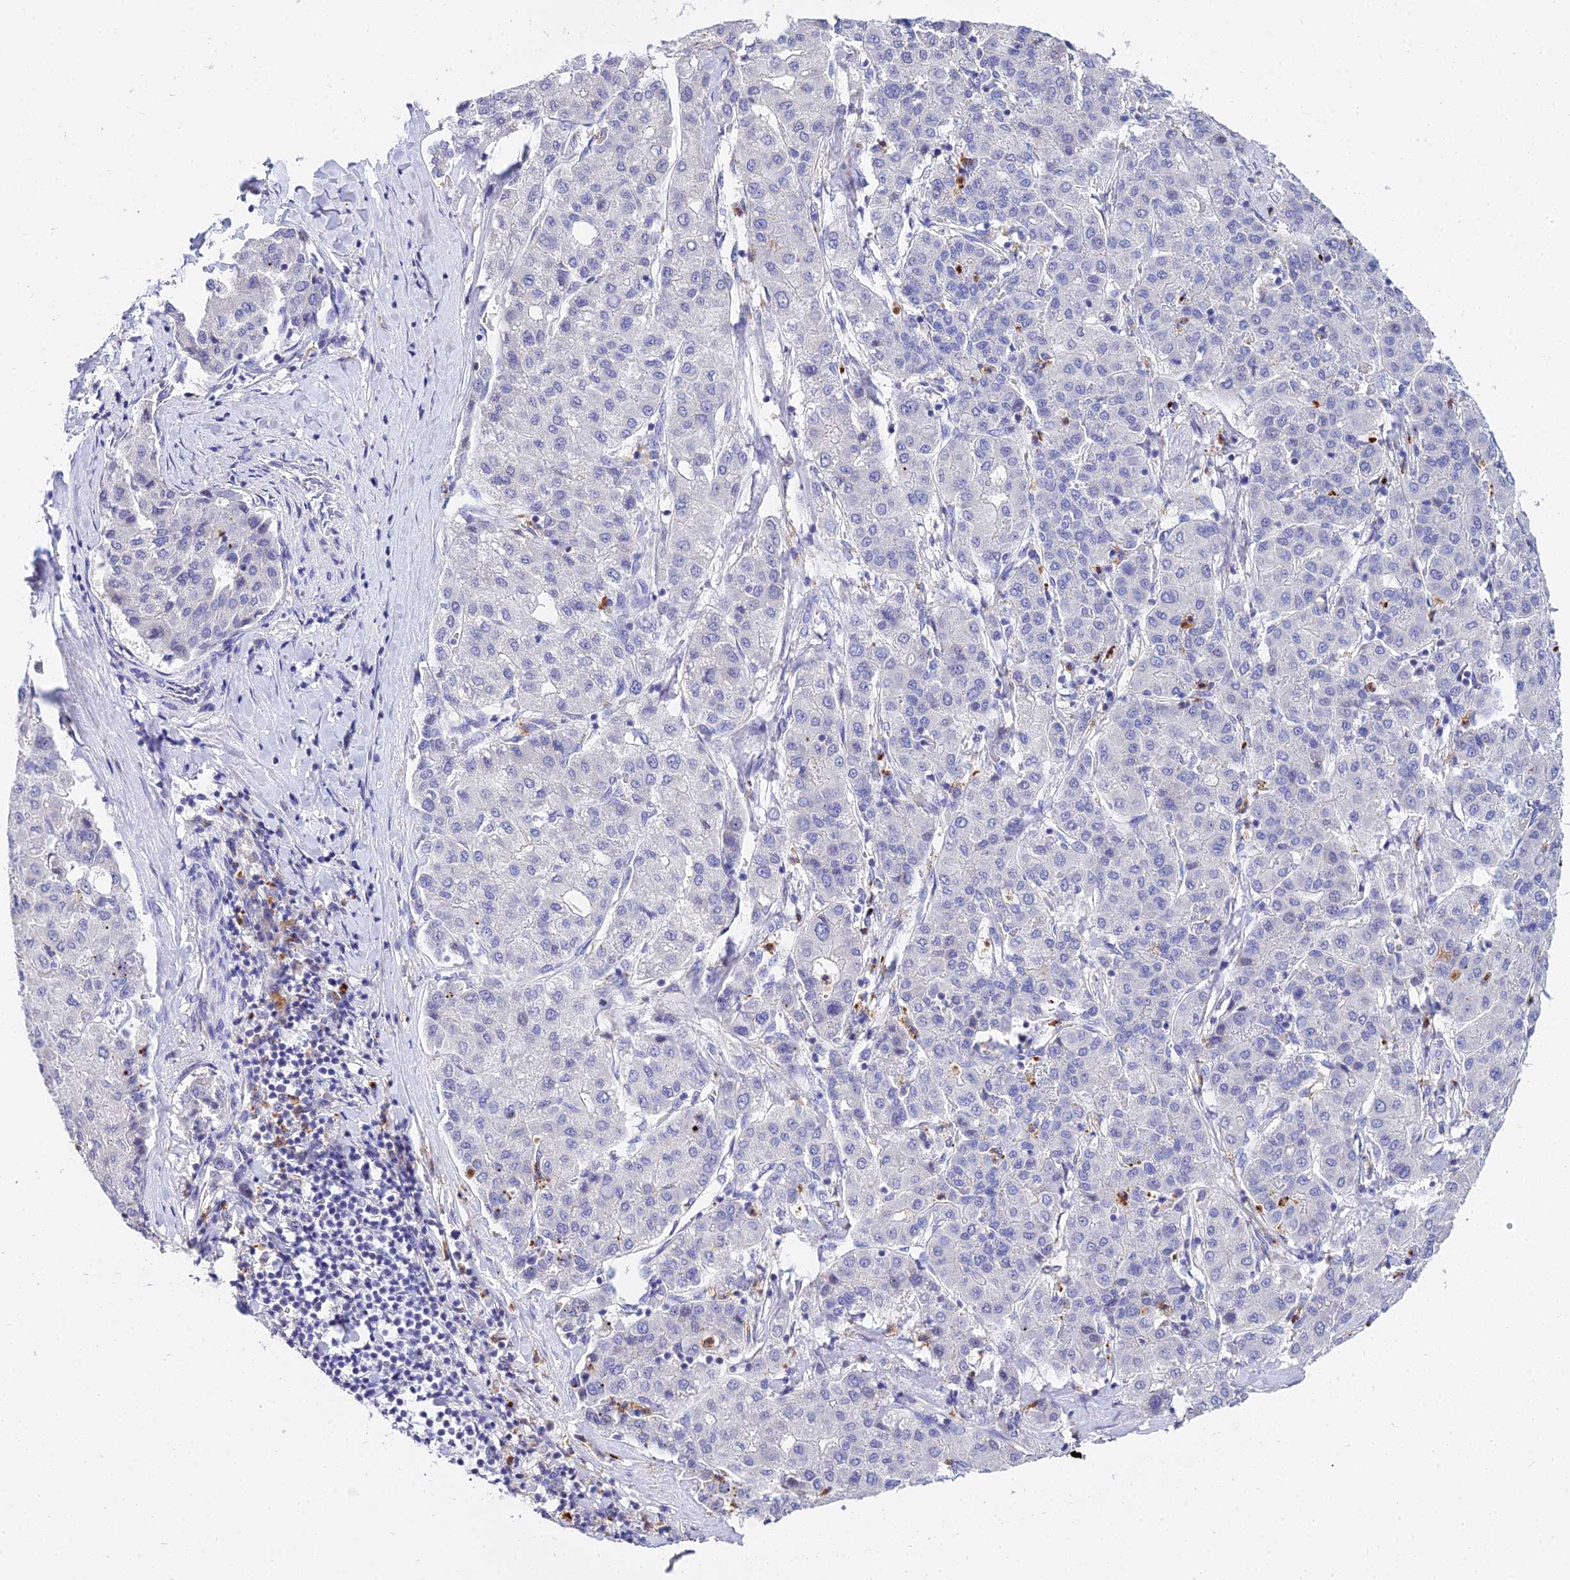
{"staining": {"intensity": "negative", "quantity": "none", "location": "none"}, "tissue": "liver cancer", "cell_type": "Tumor cells", "image_type": "cancer", "snomed": [{"axis": "morphology", "description": "Carcinoma, Hepatocellular, NOS"}, {"axis": "topography", "description": "Liver"}], "caption": "DAB immunohistochemical staining of human hepatocellular carcinoma (liver) displays no significant positivity in tumor cells. (DAB immunohistochemistry, high magnification).", "gene": "VWC2L", "patient": {"sex": "male", "age": 65}}